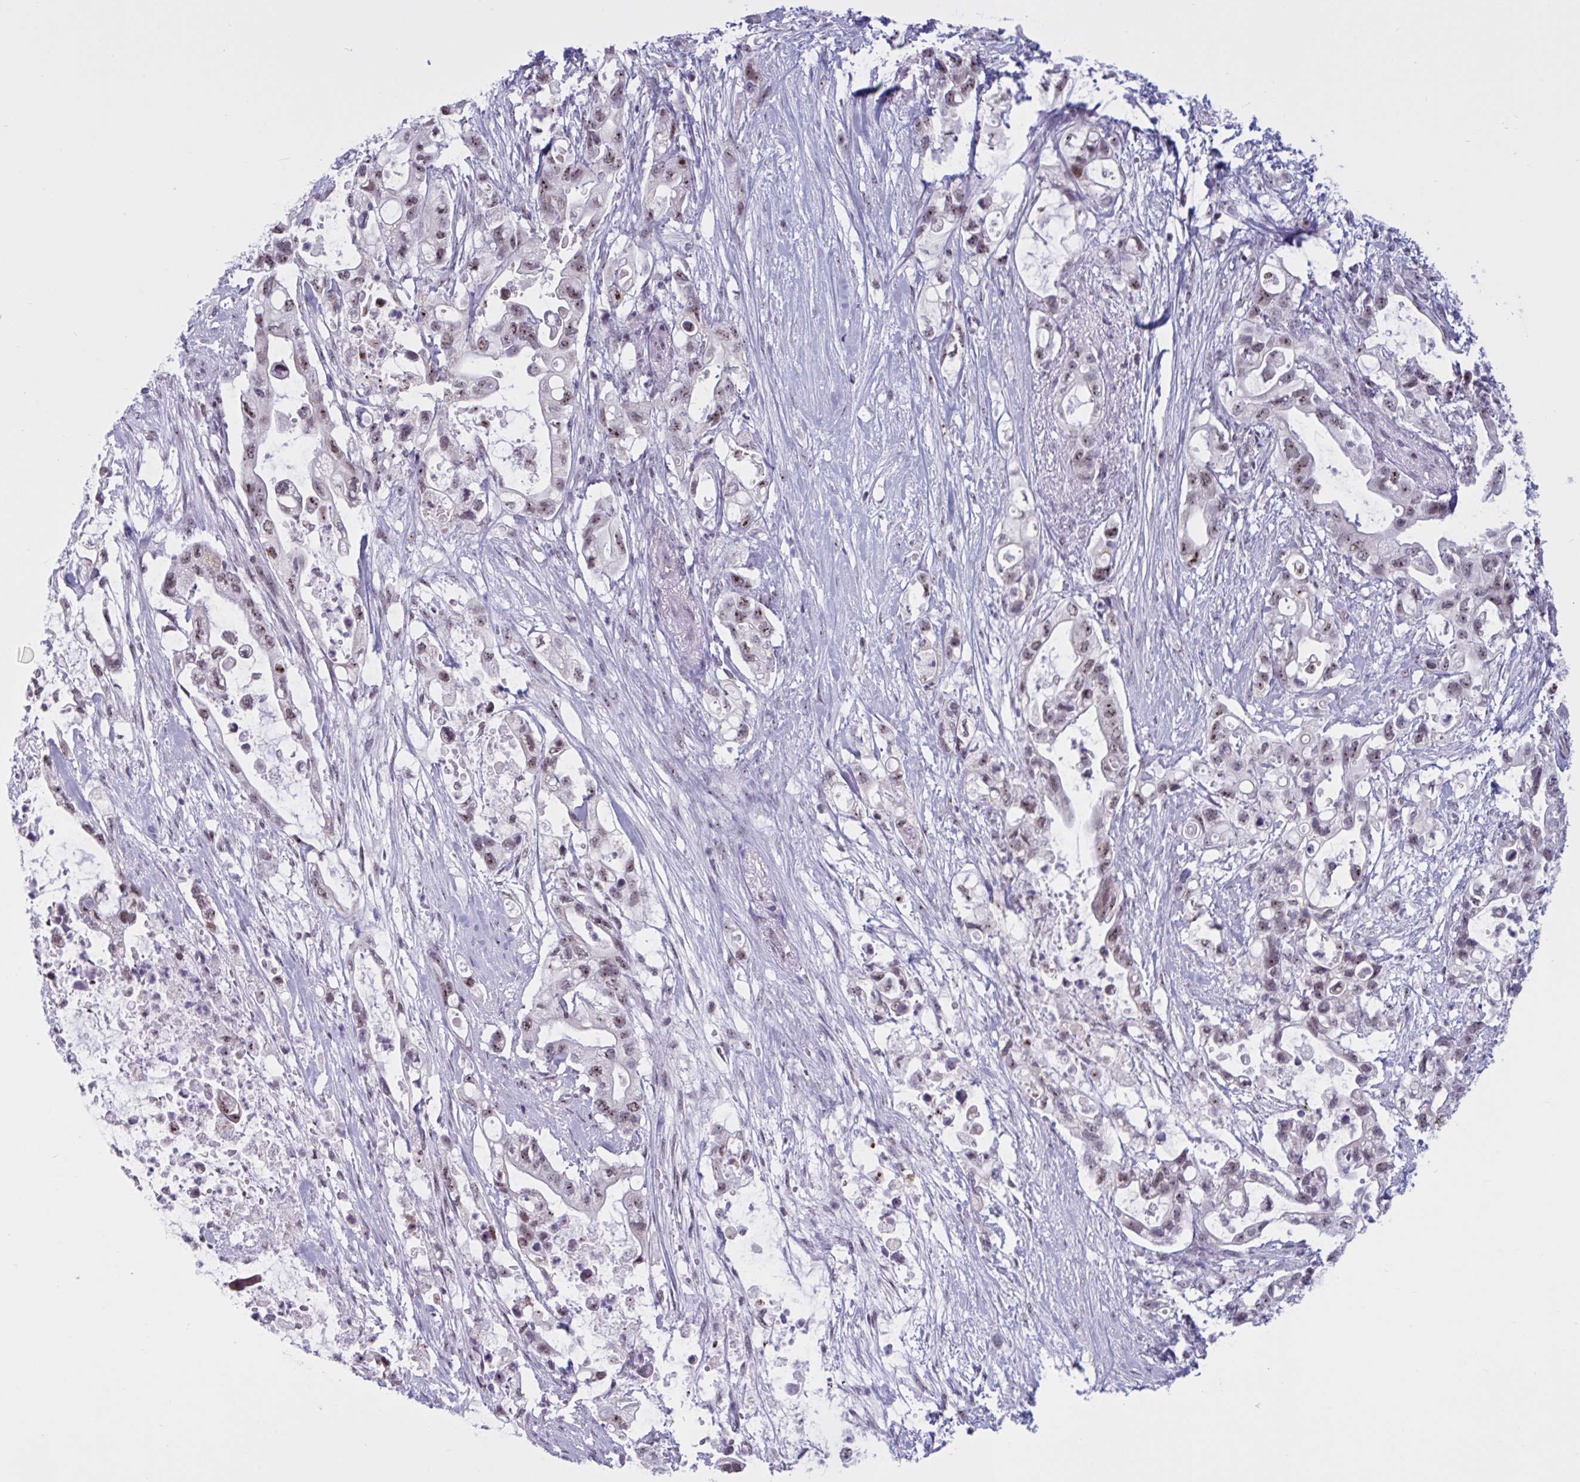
{"staining": {"intensity": "weak", "quantity": ">75%", "location": "nuclear"}, "tissue": "pancreatic cancer", "cell_type": "Tumor cells", "image_type": "cancer", "snomed": [{"axis": "morphology", "description": "Adenocarcinoma, NOS"}, {"axis": "topography", "description": "Pancreas"}], "caption": "Immunohistochemistry (IHC) of adenocarcinoma (pancreatic) demonstrates low levels of weak nuclear staining in about >75% of tumor cells.", "gene": "TGM6", "patient": {"sex": "female", "age": 72}}